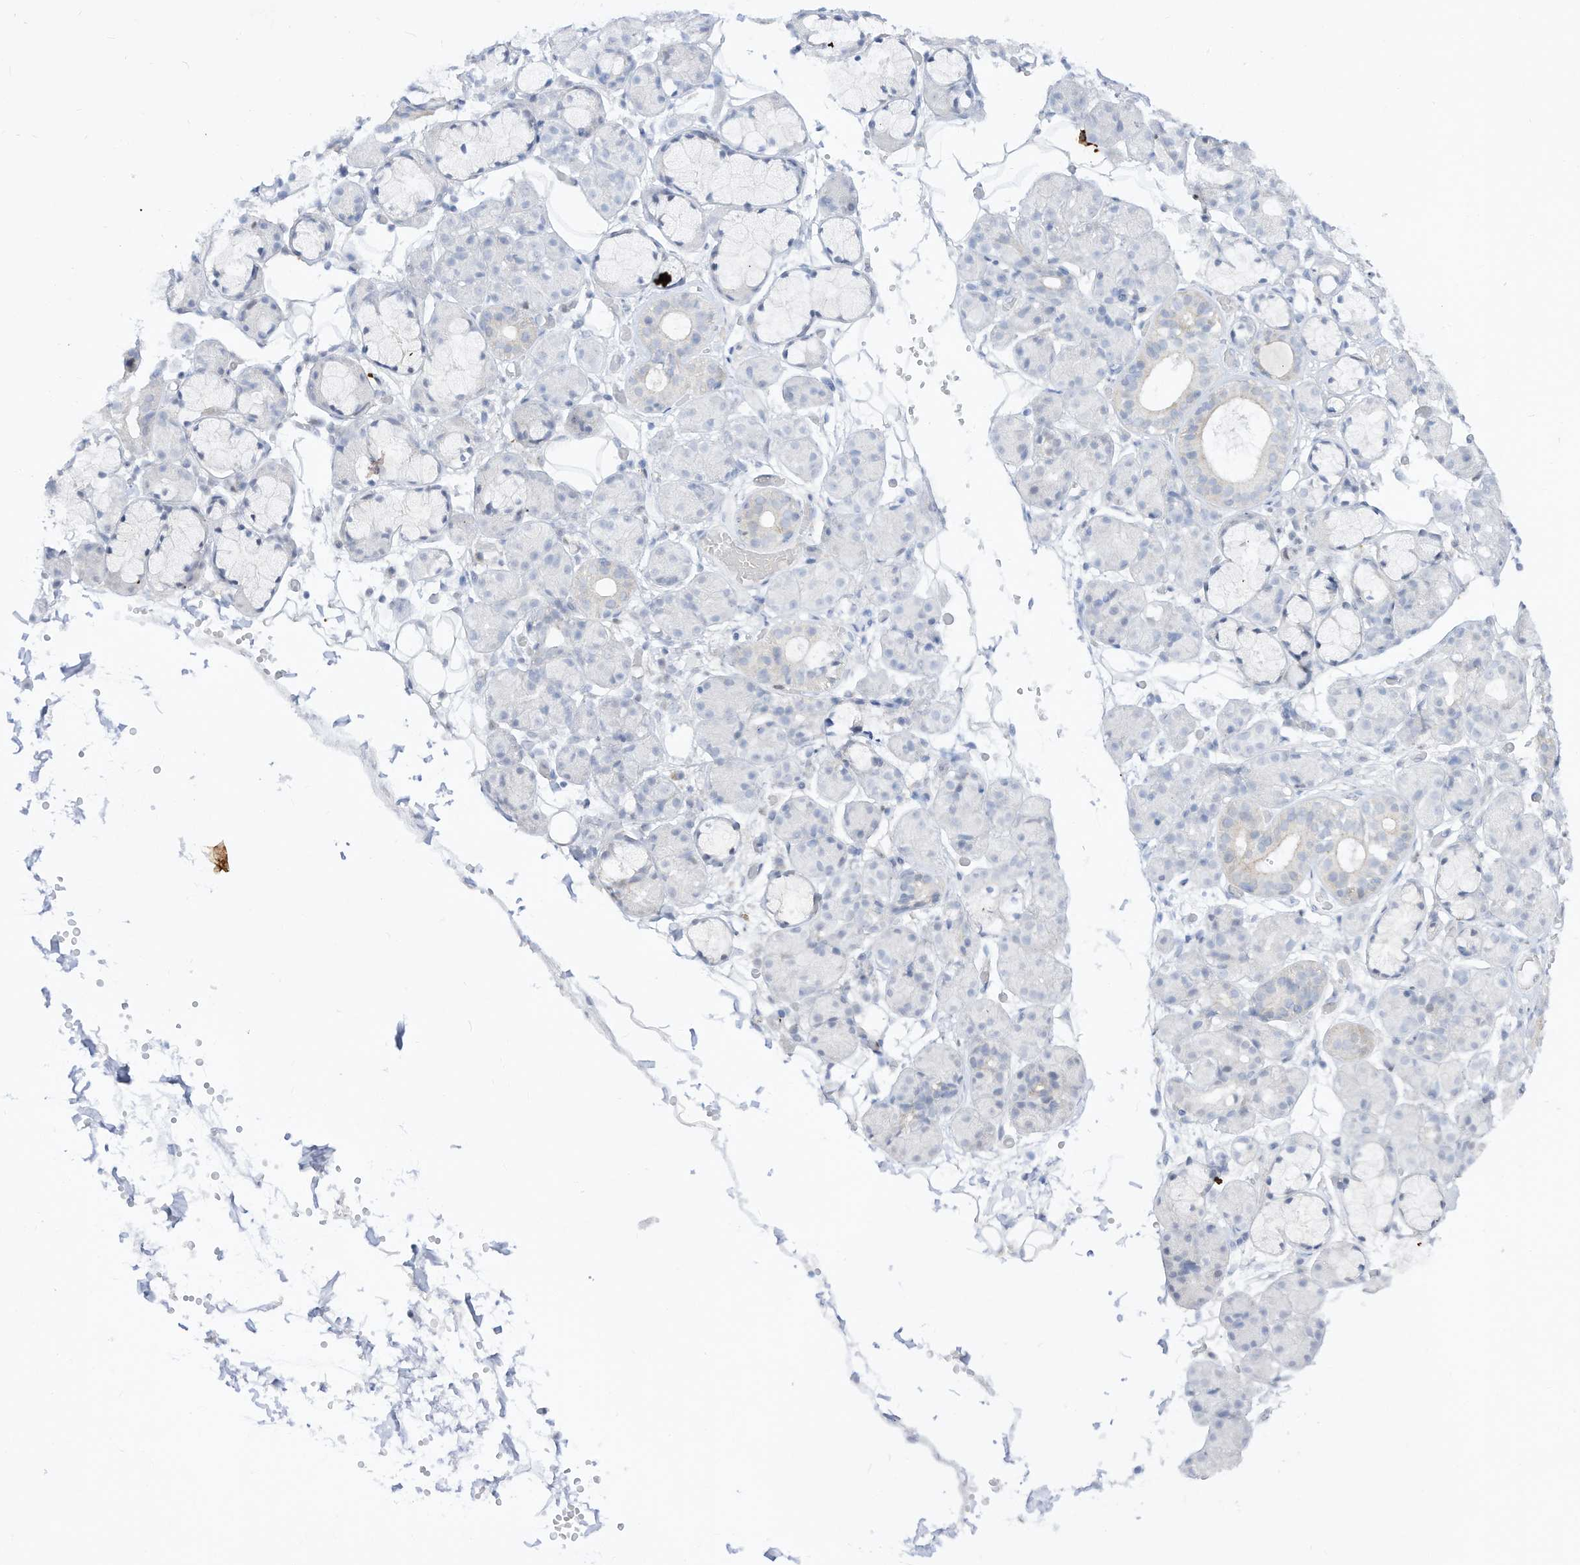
{"staining": {"intensity": "negative", "quantity": "none", "location": "none"}, "tissue": "salivary gland", "cell_type": "Glandular cells", "image_type": "normal", "snomed": [{"axis": "morphology", "description": "Normal tissue, NOS"}, {"axis": "topography", "description": "Salivary gland"}], "caption": "An immunohistochemistry histopathology image of normal salivary gland is shown. There is no staining in glandular cells of salivary gland. (Stains: DAB immunohistochemistry (IHC) with hematoxylin counter stain, Microscopy: brightfield microscopy at high magnification).", "gene": "DMKN", "patient": {"sex": "male", "age": 63}}